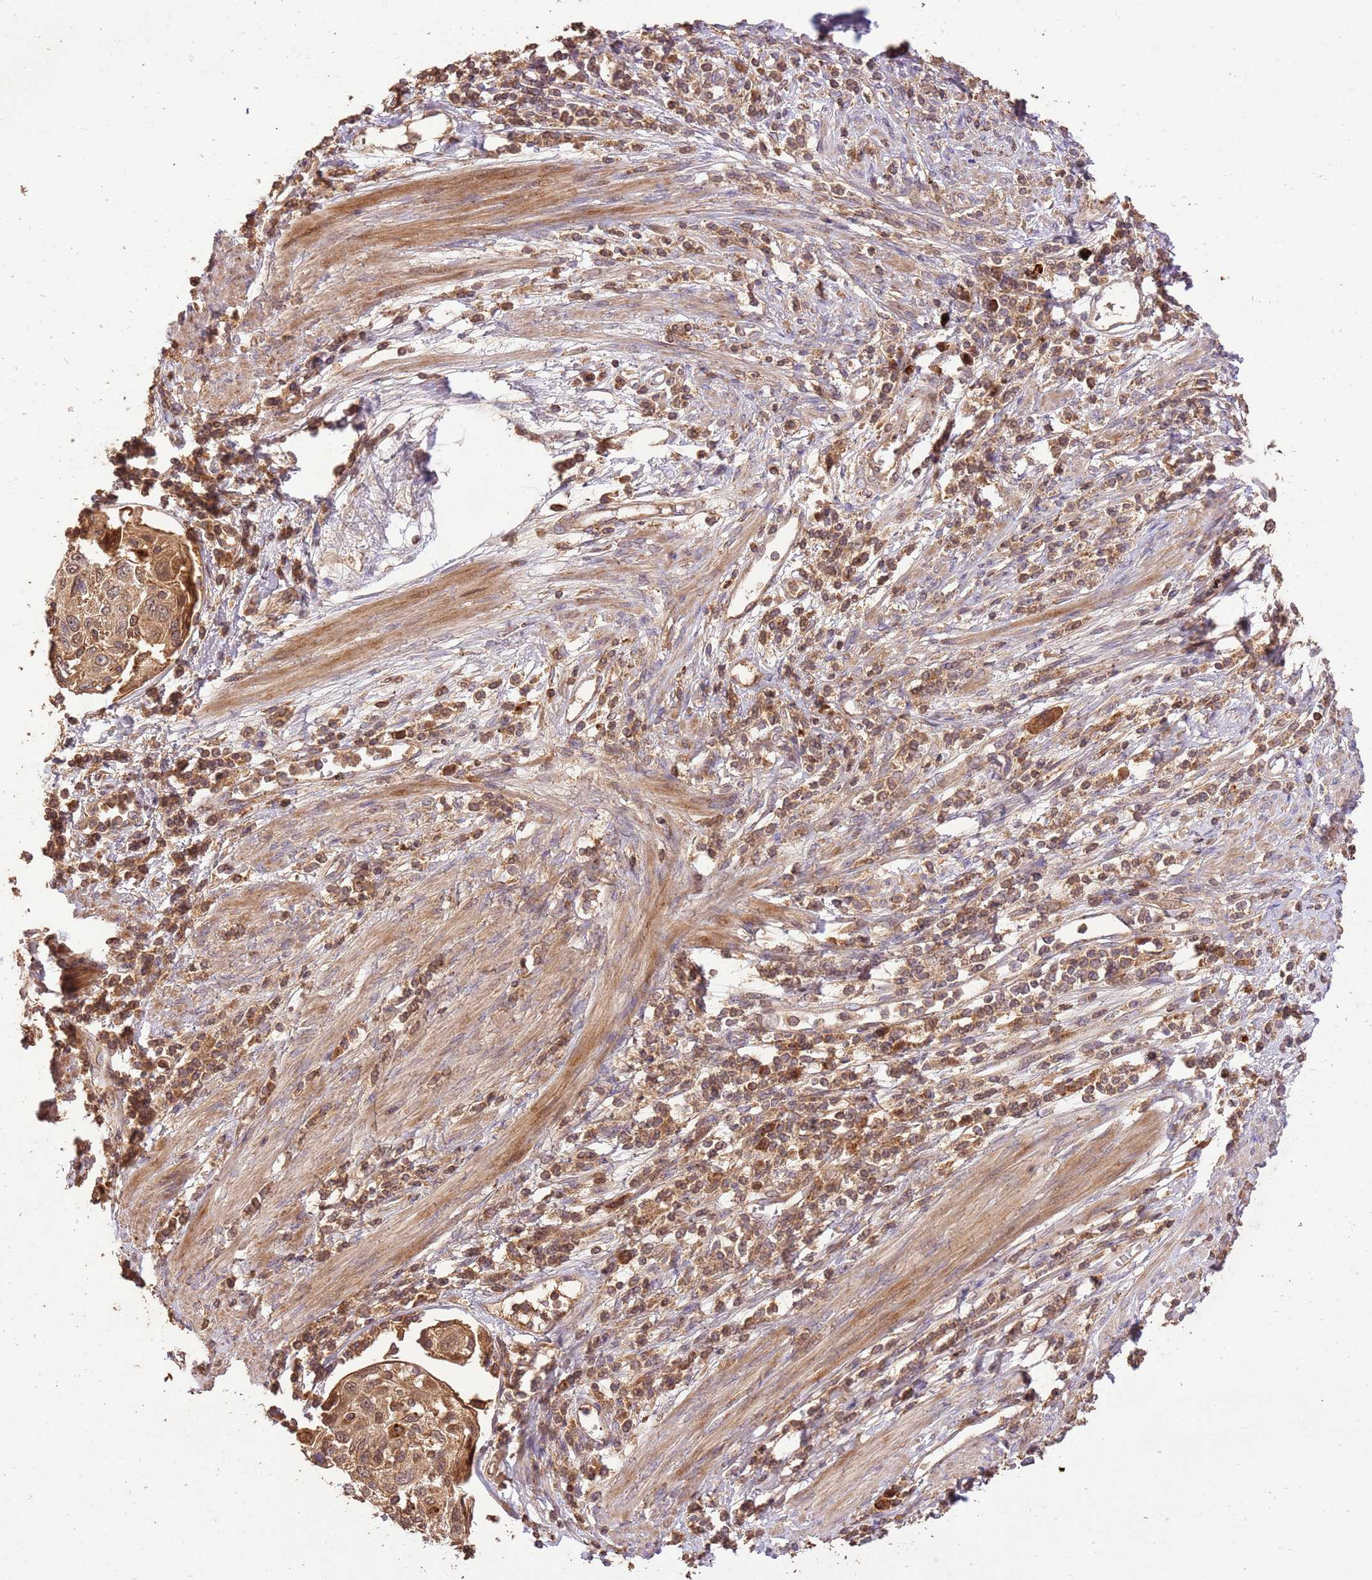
{"staining": {"intensity": "moderate", "quantity": ">75%", "location": "cytoplasmic/membranous"}, "tissue": "cervical cancer", "cell_type": "Tumor cells", "image_type": "cancer", "snomed": [{"axis": "morphology", "description": "Squamous cell carcinoma, NOS"}, {"axis": "topography", "description": "Cervix"}], "caption": "Protein staining of cervical cancer tissue shows moderate cytoplasmic/membranous positivity in about >75% of tumor cells.", "gene": "LRRC28", "patient": {"sex": "female", "age": 70}}